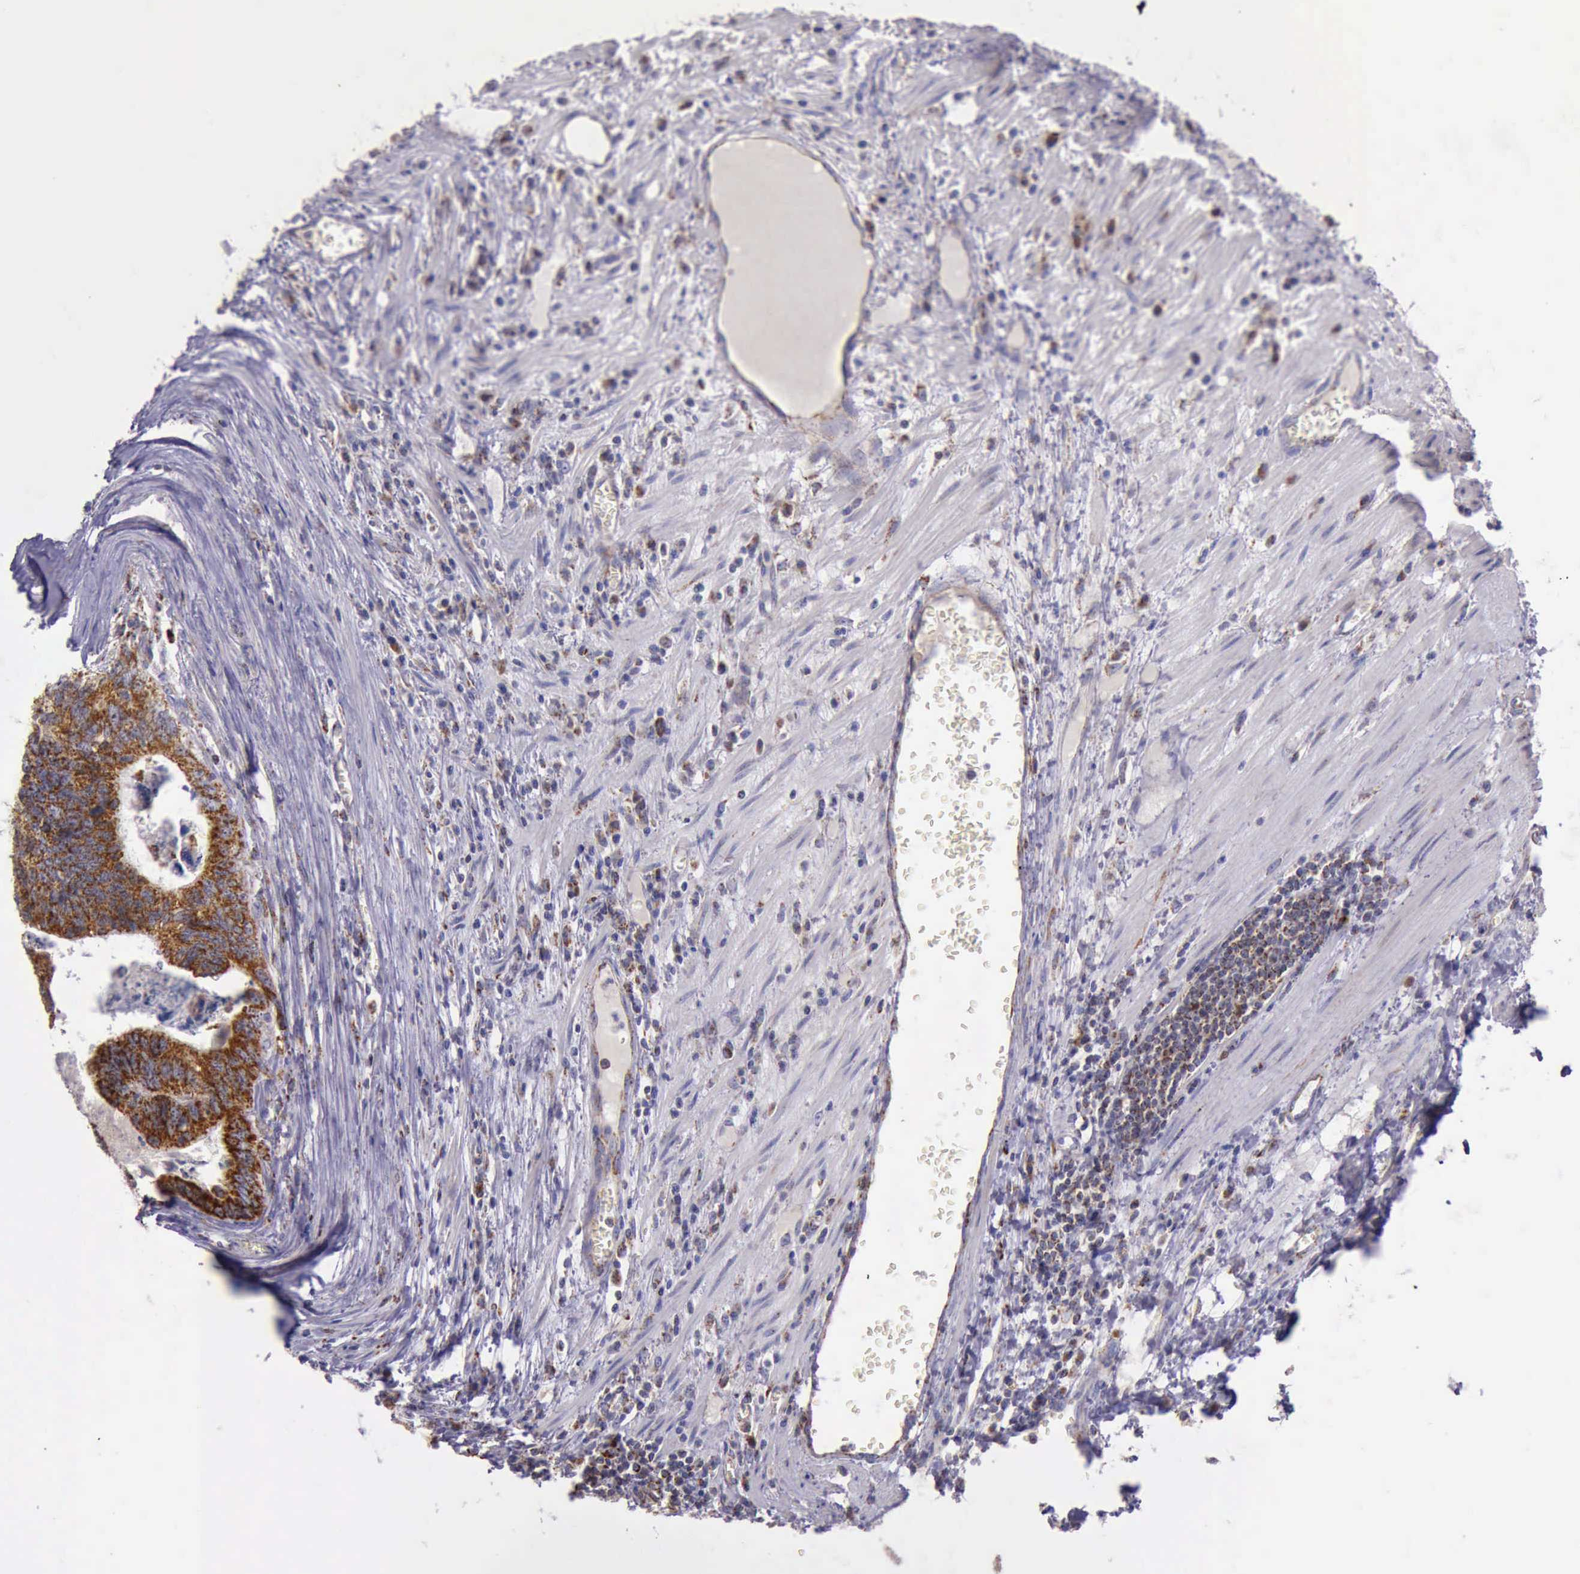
{"staining": {"intensity": "strong", "quantity": ">75%", "location": "cytoplasmic/membranous"}, "tissue": "colorectal cancer", "cell_type": "Tumor cells", "image_type": "cancer", "snomed": [{"axis": "morphology", "description": "Adenocarcinoma, NOS"}, {"axis": "topography", "description": "Colon"}], "caption": "This is a micrograph of immunohistochemistry (IHC) staining of colorectal cancer, which shows strong positivity in the cytoplasmic/membranous of tumor cells.", "gene": "TXN2", "patient": {"sex": "male", "age": 72}}